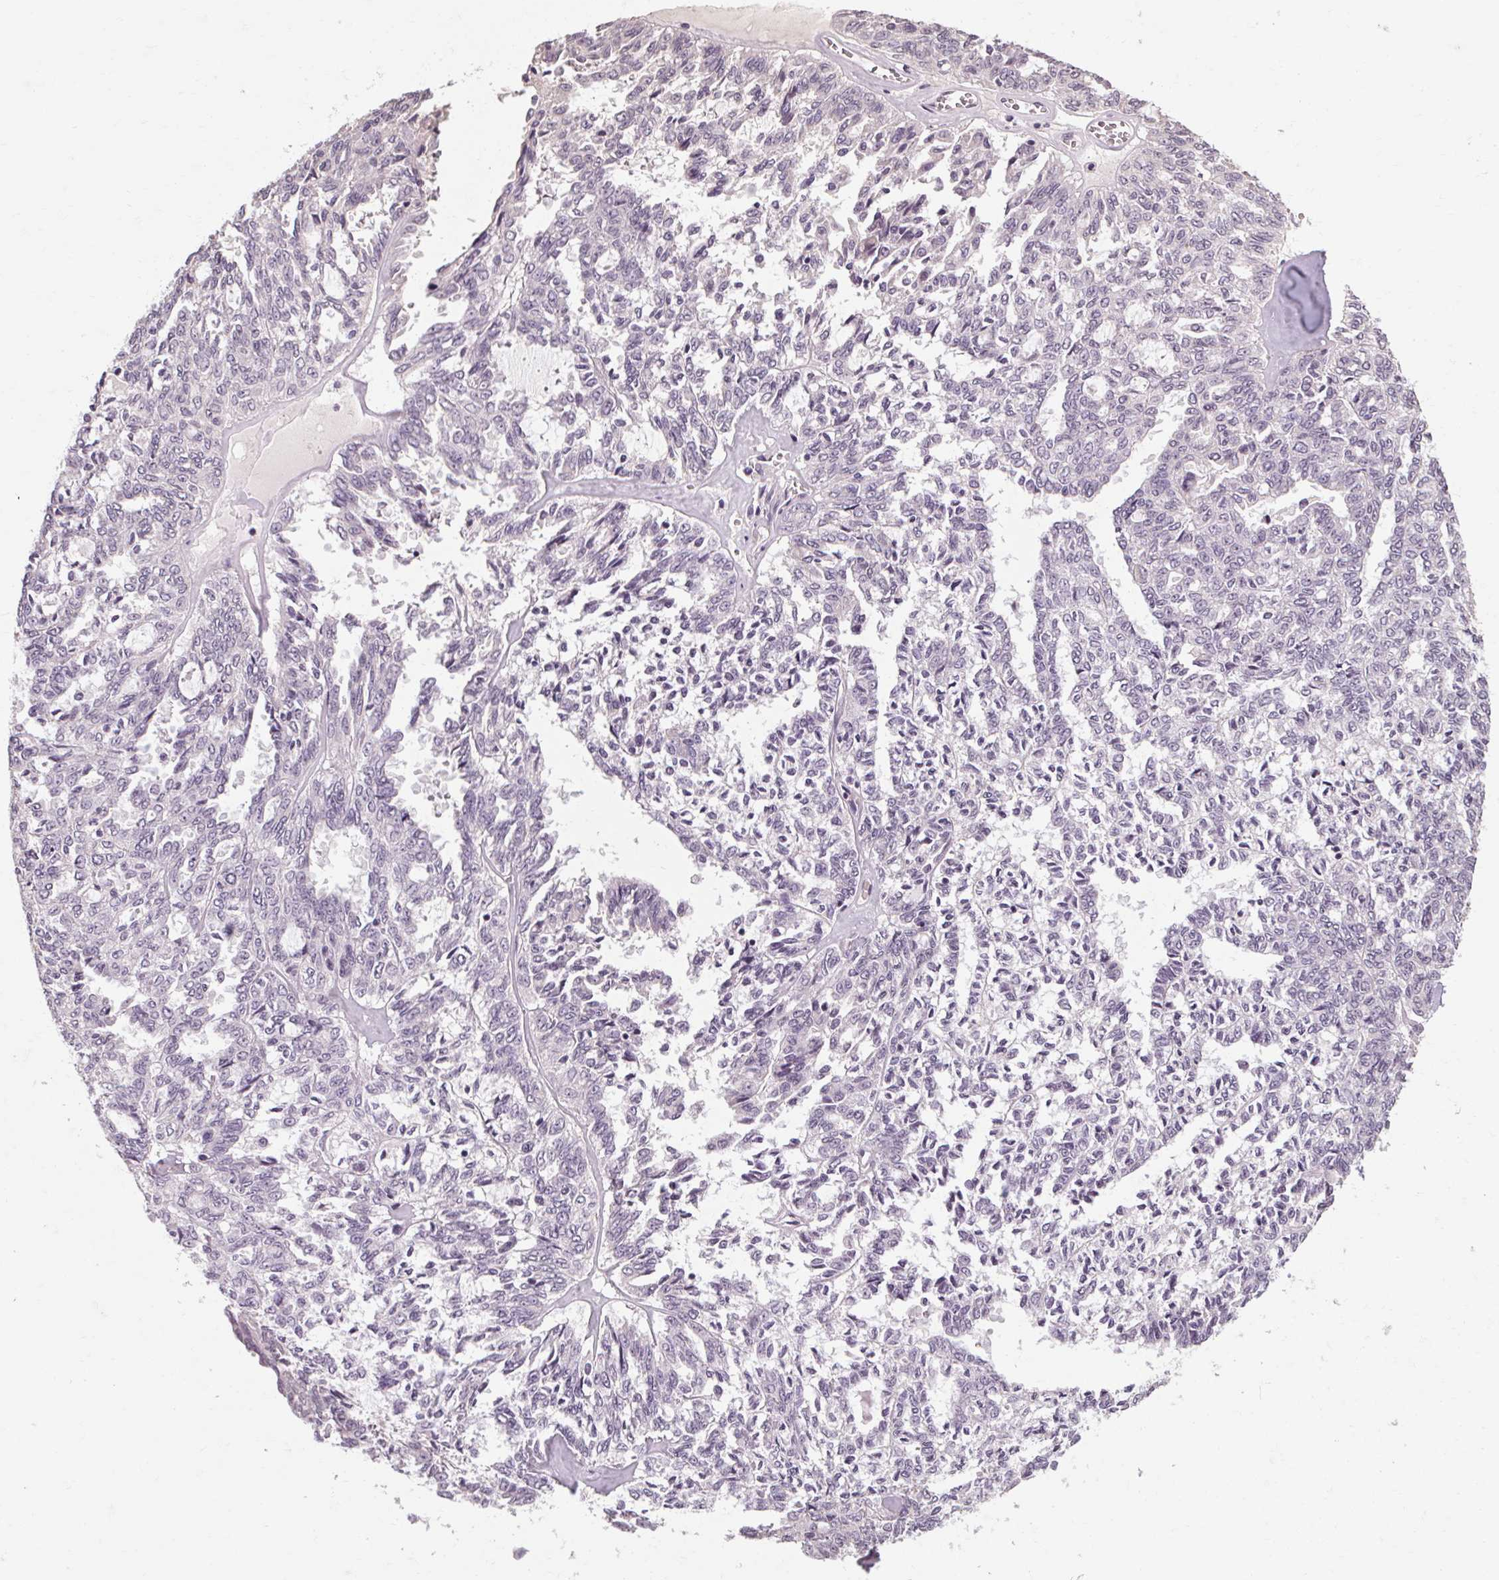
{"staining": {"intensity": "negative", "quantity": "none", "location": "none"}, "tissue": "ovarian cancer", "cell_type": "Tumor cells", "image_type": "cancer", "snomed": [{"axis": "morphology", "description": "Cystadenocarcinoma, serous, NOS"}, {"axis": "topography", "description": "Ovary"}], "caption": "A photomicrograph of human ovarian cancer (serous cystadenocarcinoma) is negative for staining in tumor cells.", "gene": "POMC", "patient": {"sex": "female", "age": 71}}